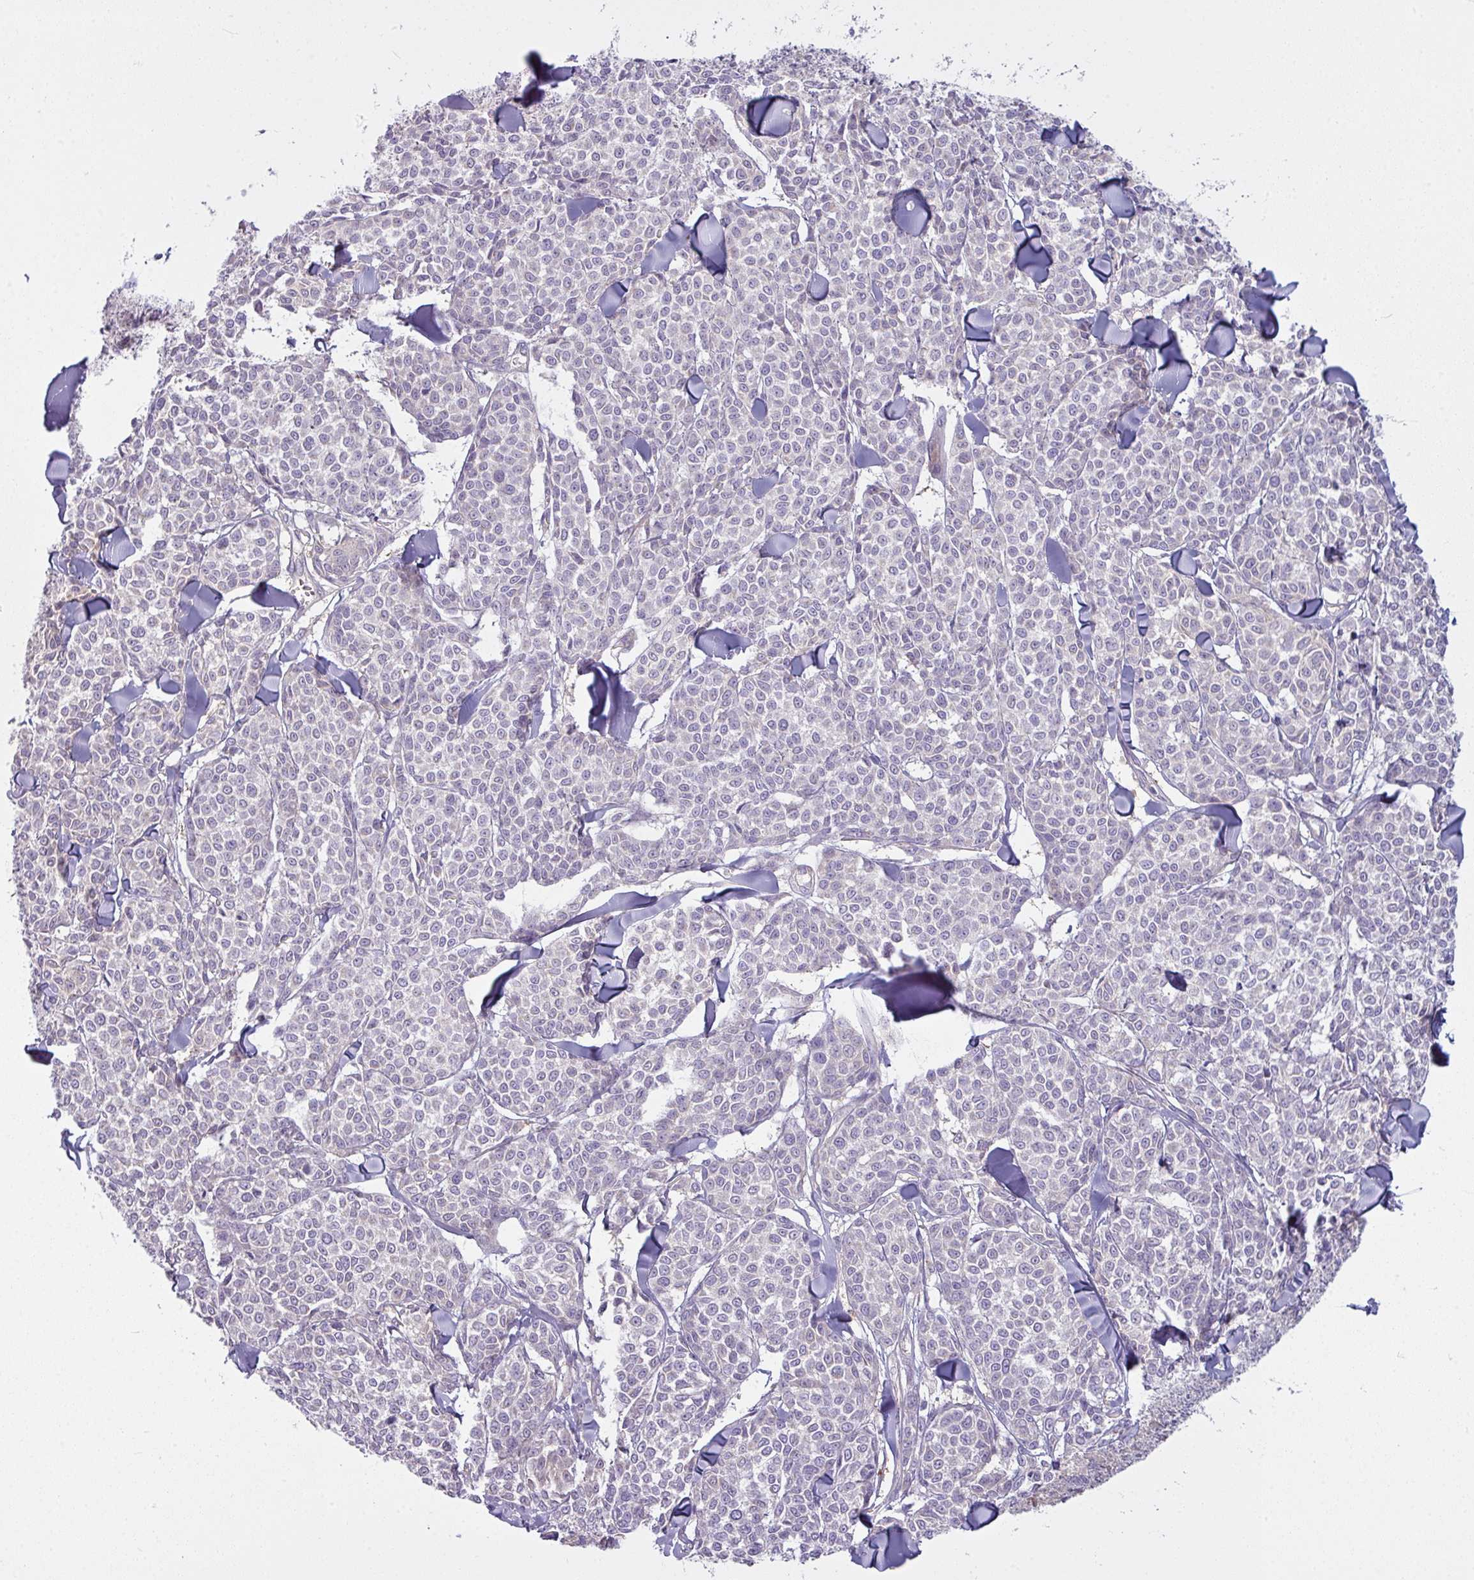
{"staining": {"intensity": "negative", "quantity": "none", "location": "none"}, "tissue": "melanoma", "cell_type": "Tumor cells", "image_type": "cancer", "snomed": [{"axis": "morphology", "description": "Malignant melanoma, NOS"}, {"axis": "topography", "description": "Skin"}], "caption": "A high-resolution photomicrograph shows IHC staining of malignant melanoma, which shows no significant positivity in tumor cells.", "gene": "CAMK2B", "patient": {"sex": "male", "age": 46}}